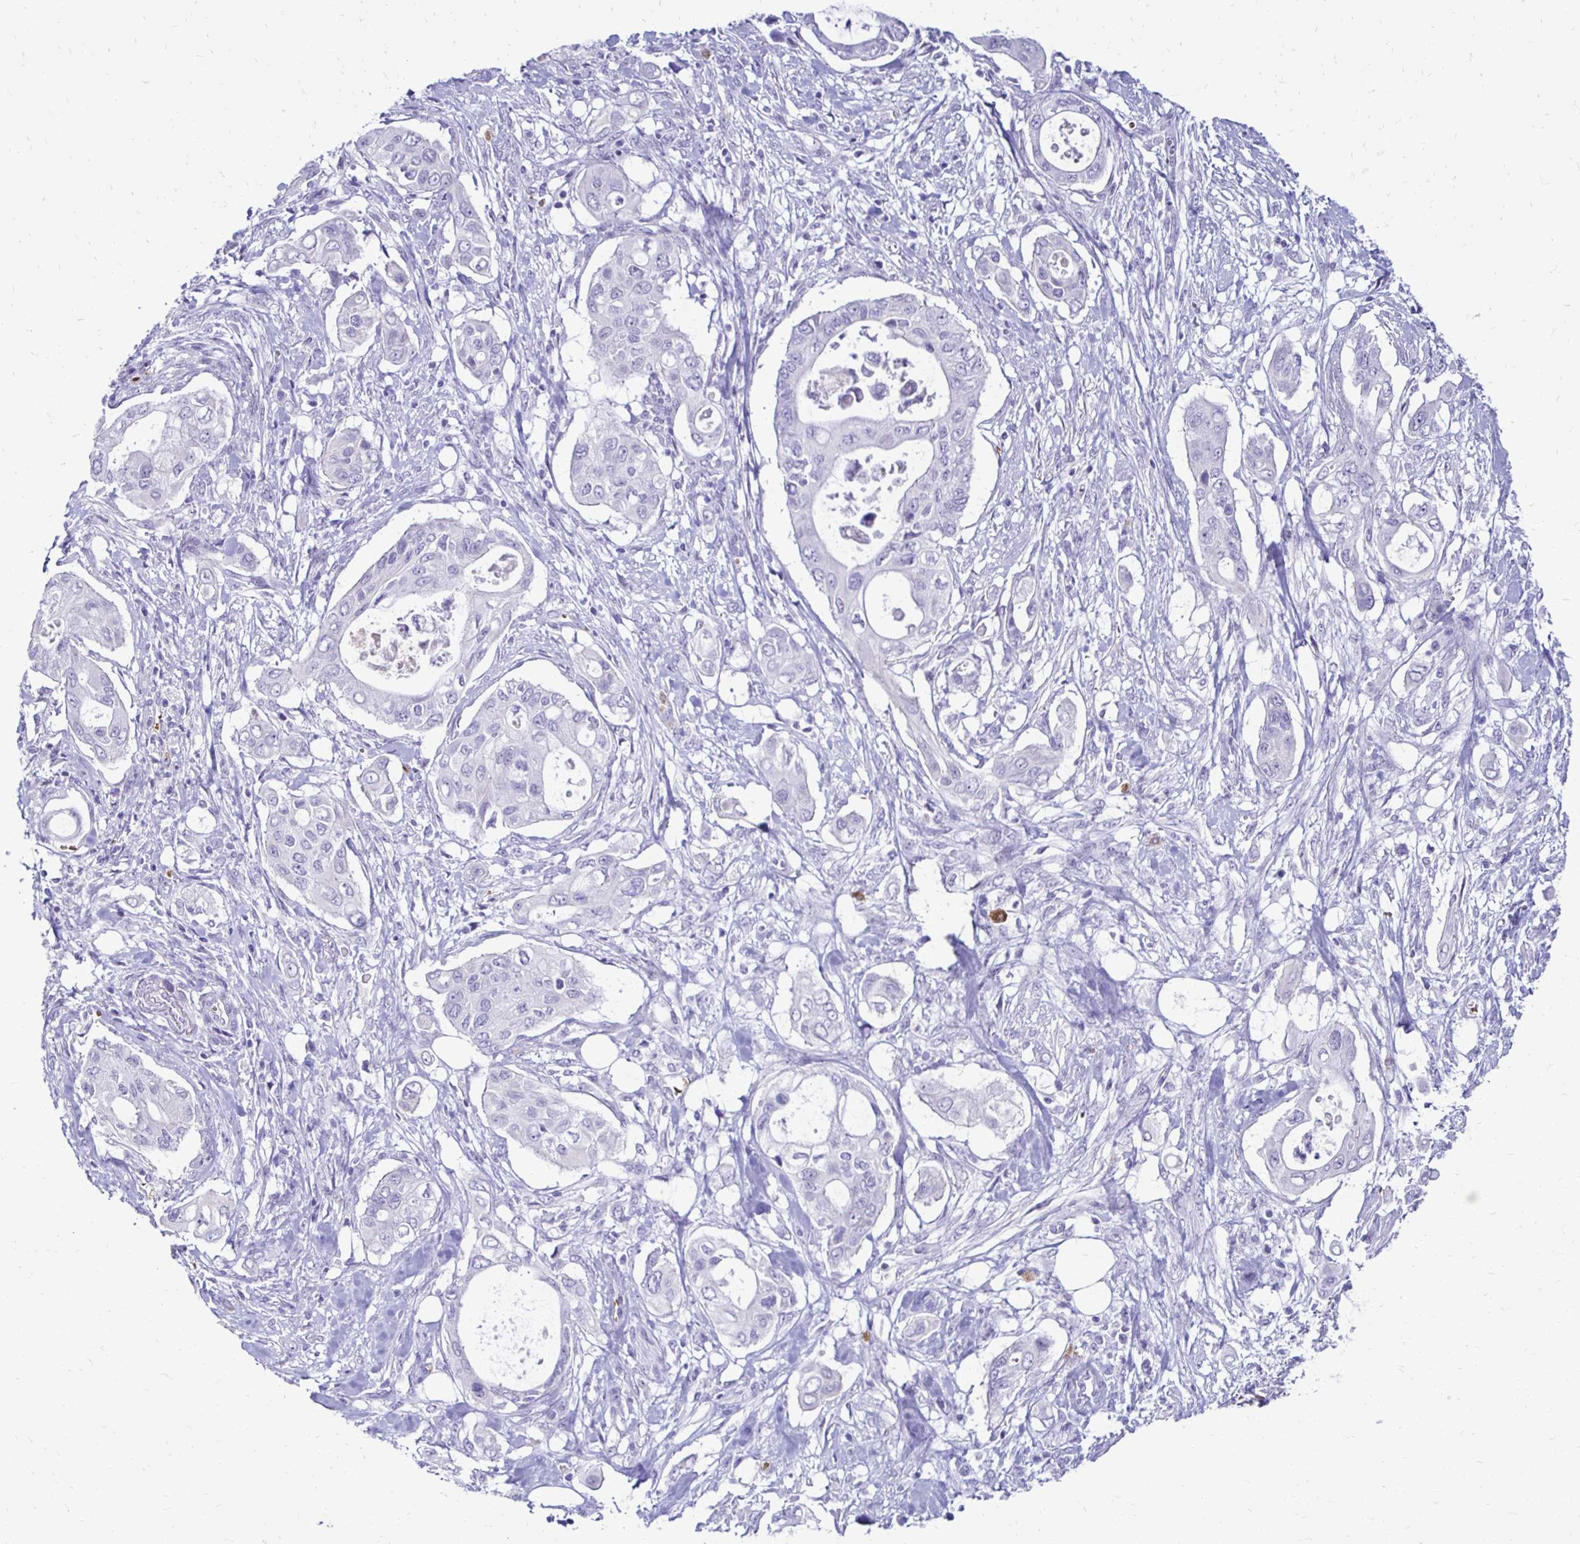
{"staining": {"intensity": "negative", "quantity": "none", "location": "none"}, "tissue": "pancreatic cancer", "cell_type": "Tumor cells", "image_type": "cancer", "snomed": [{"axis": "morphology", "description": "Adenocarcinoma, NOS"}, {"axis": "topography", "description": "Pancreas"}], "caption": "A micrograph of human pancreatic cancer (adenocarcinoma) is negative for staining in tumor cells.", "gene": "RHBDL3", "patient": {"sex": "female", "age": 63}}